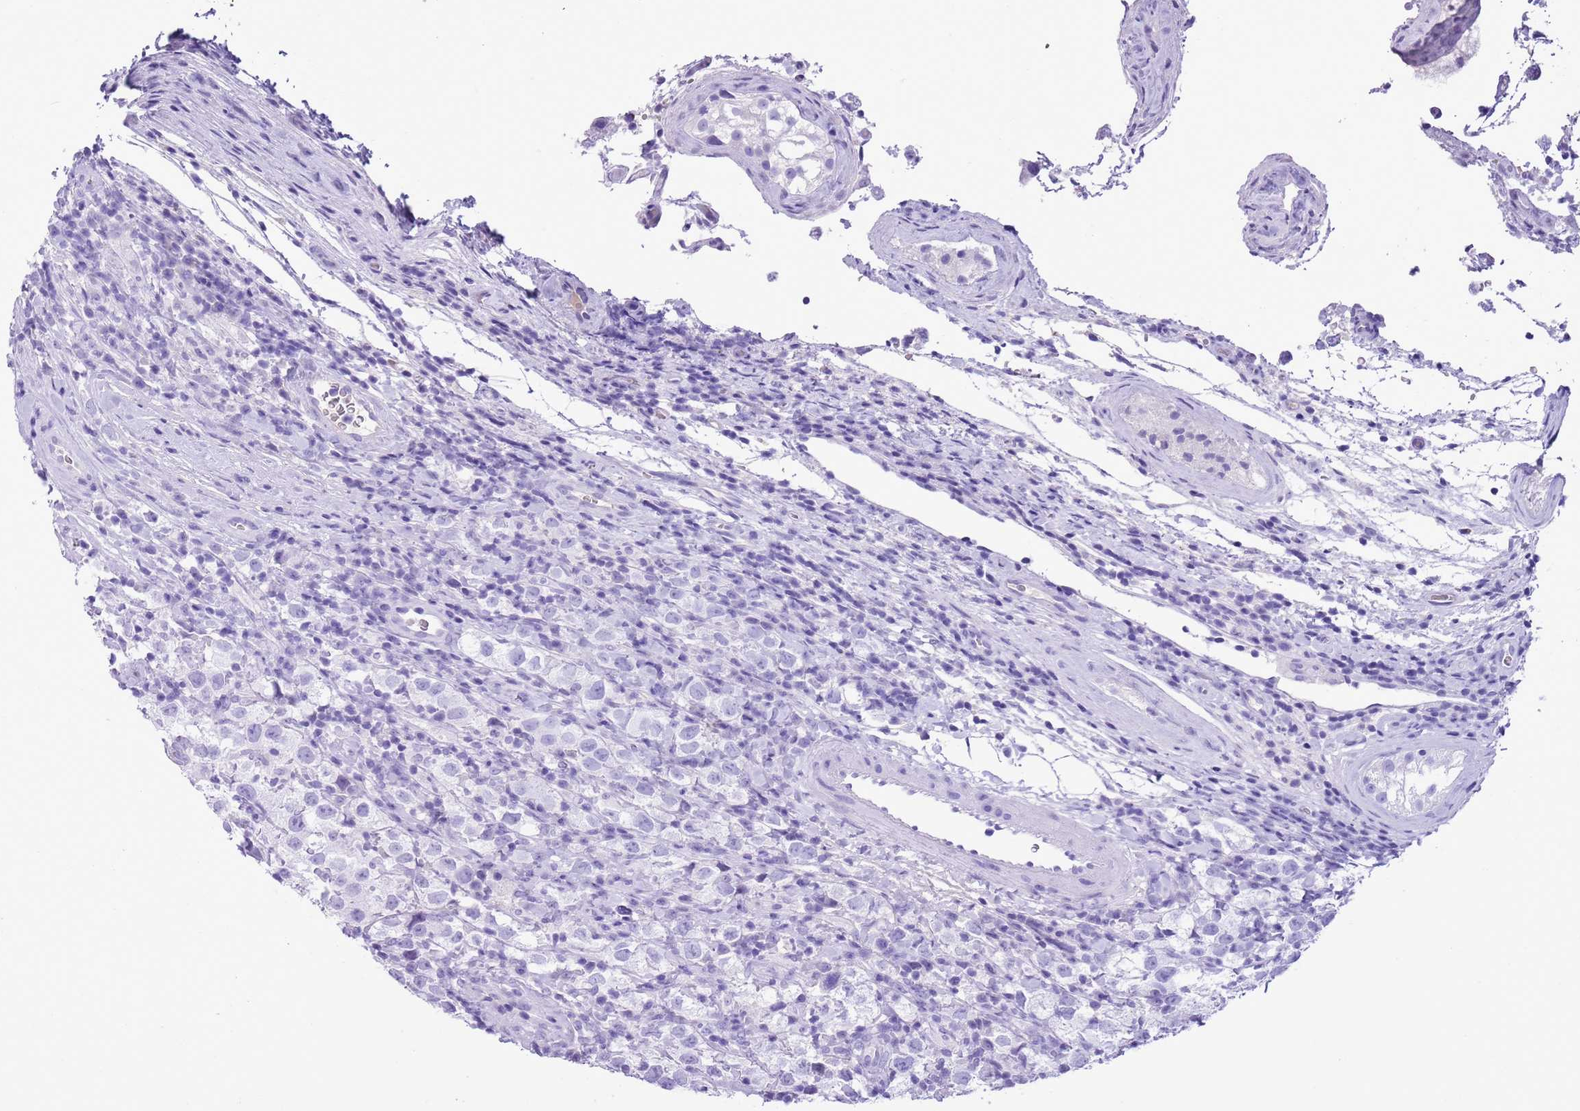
{"staining": {"intensity": "negative", "quantity": "none", "location": "none"}, "tissue": "testis cancer", "cell_type": "Tumor cells", "image_type": "cancer", "snomed": [{"axis": "morphology", "description": "Seminoma, NOS"}, {"axis": "morphology", "description": "Carcinoma, Embryonal, NOS"}, {"axis": "topography", "description": "Testis"}], "caption": "Tumor cells show no significant protein expression in testis cancer. Brightfield microscopy of immunohistochemistry (IHC) stained with DAB (brown) and hematoxylin (blue), captured at high magnification.", "gene": "TBC1D10B", "patient": {"sex": "male", "age": 41}}